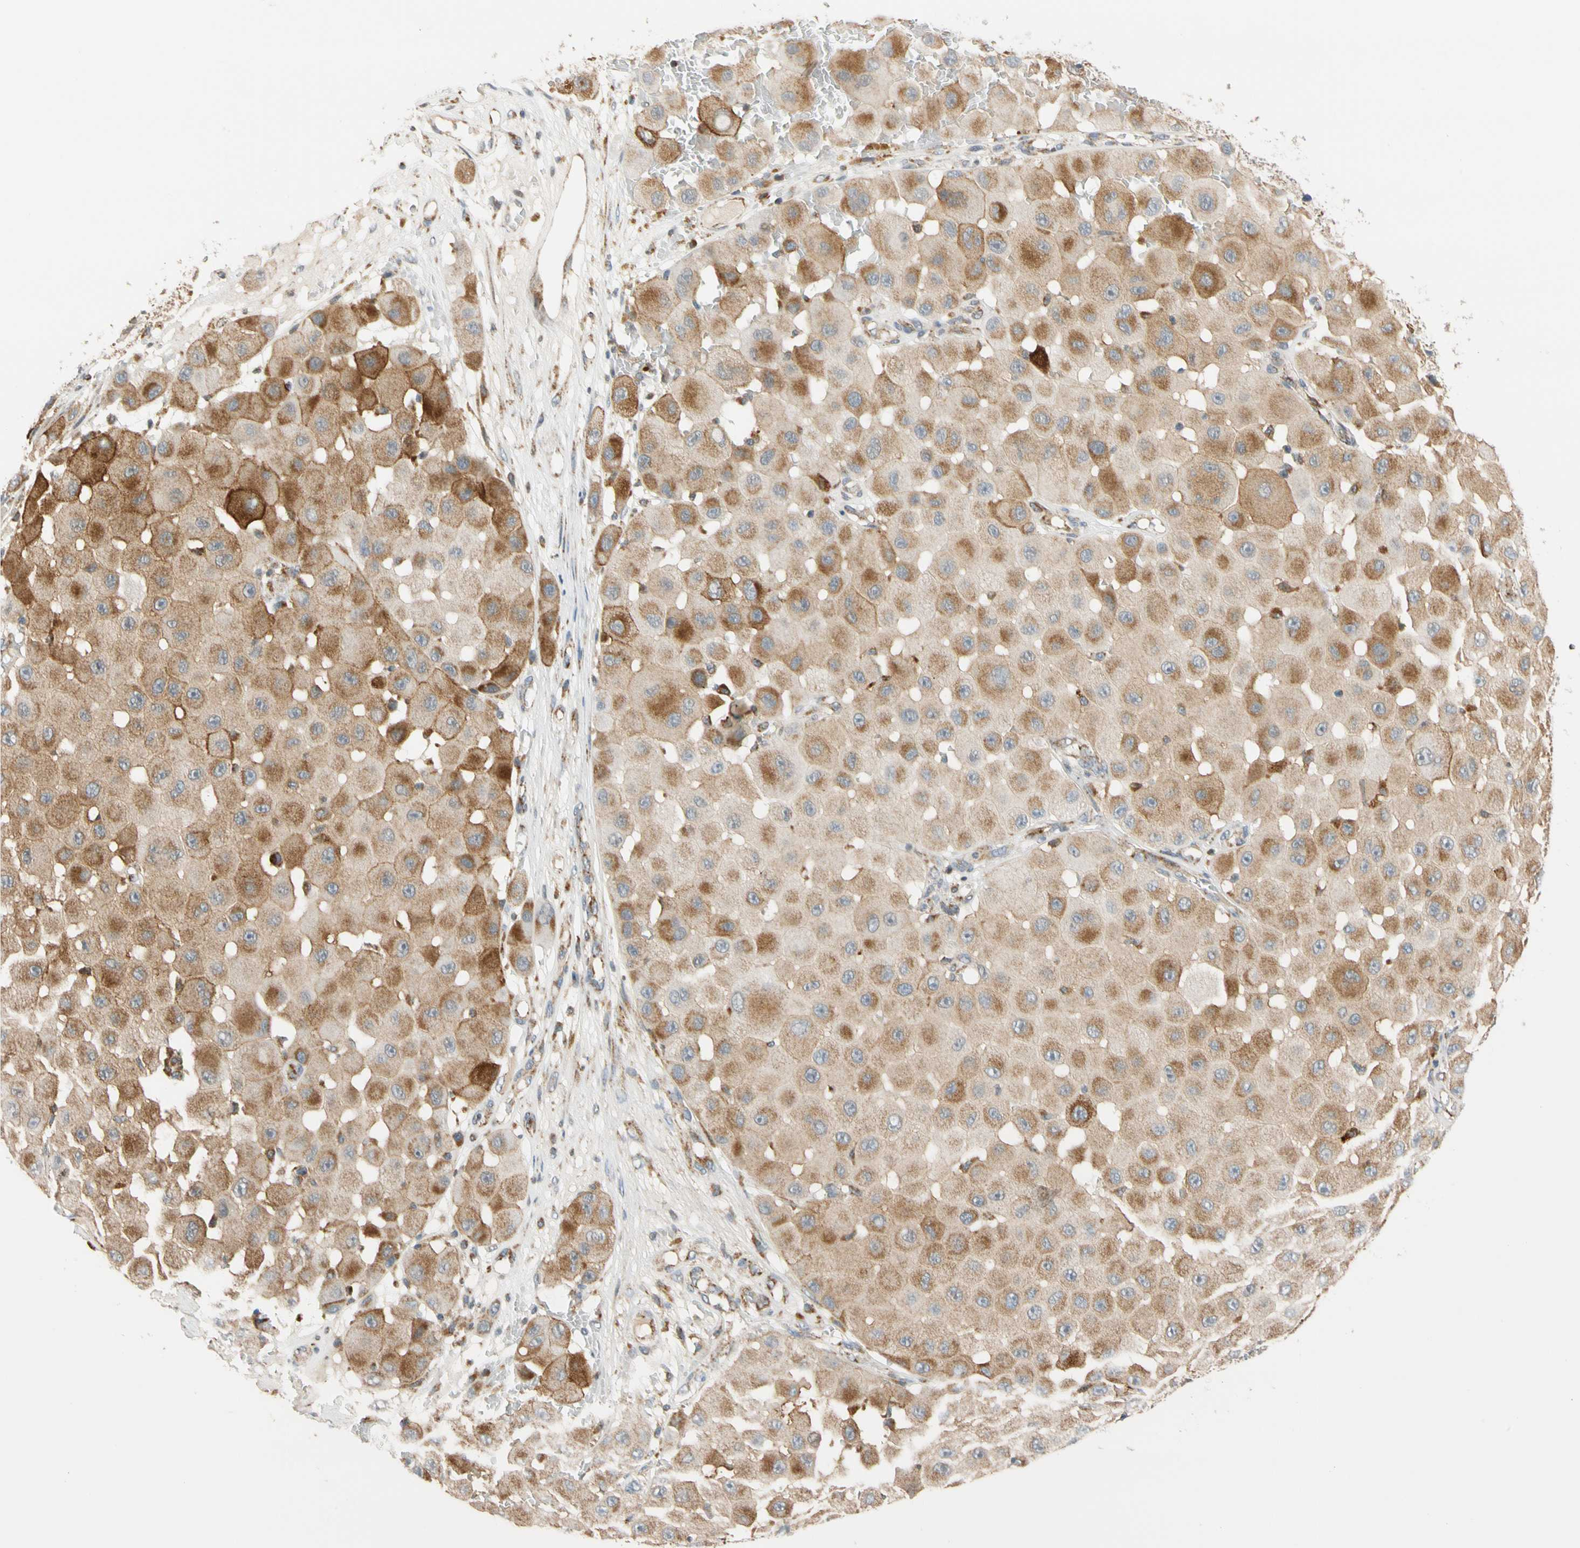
{"staining": {"intensity": "moderate", "quantity": ">75%", "location": "cytoplasmic/membranous"}, "tissue": "melanoma", "cell_type": "Tumor cells", "image_type": "cancer", "snomed": [{"axis": "morphology", "description": "Malignant melanoma, NOS"}, {"axis": "topography", "description": "Skin"}], "caption": "A micrograph showing moderate cytoplasmic/membranous expression in approximately >75% of tumor cells in malignant melanoma, as visualized by brown immunohistochemical staining.", "gene": "SFXN3", "patient": {"sex": "female", "age": 81}}